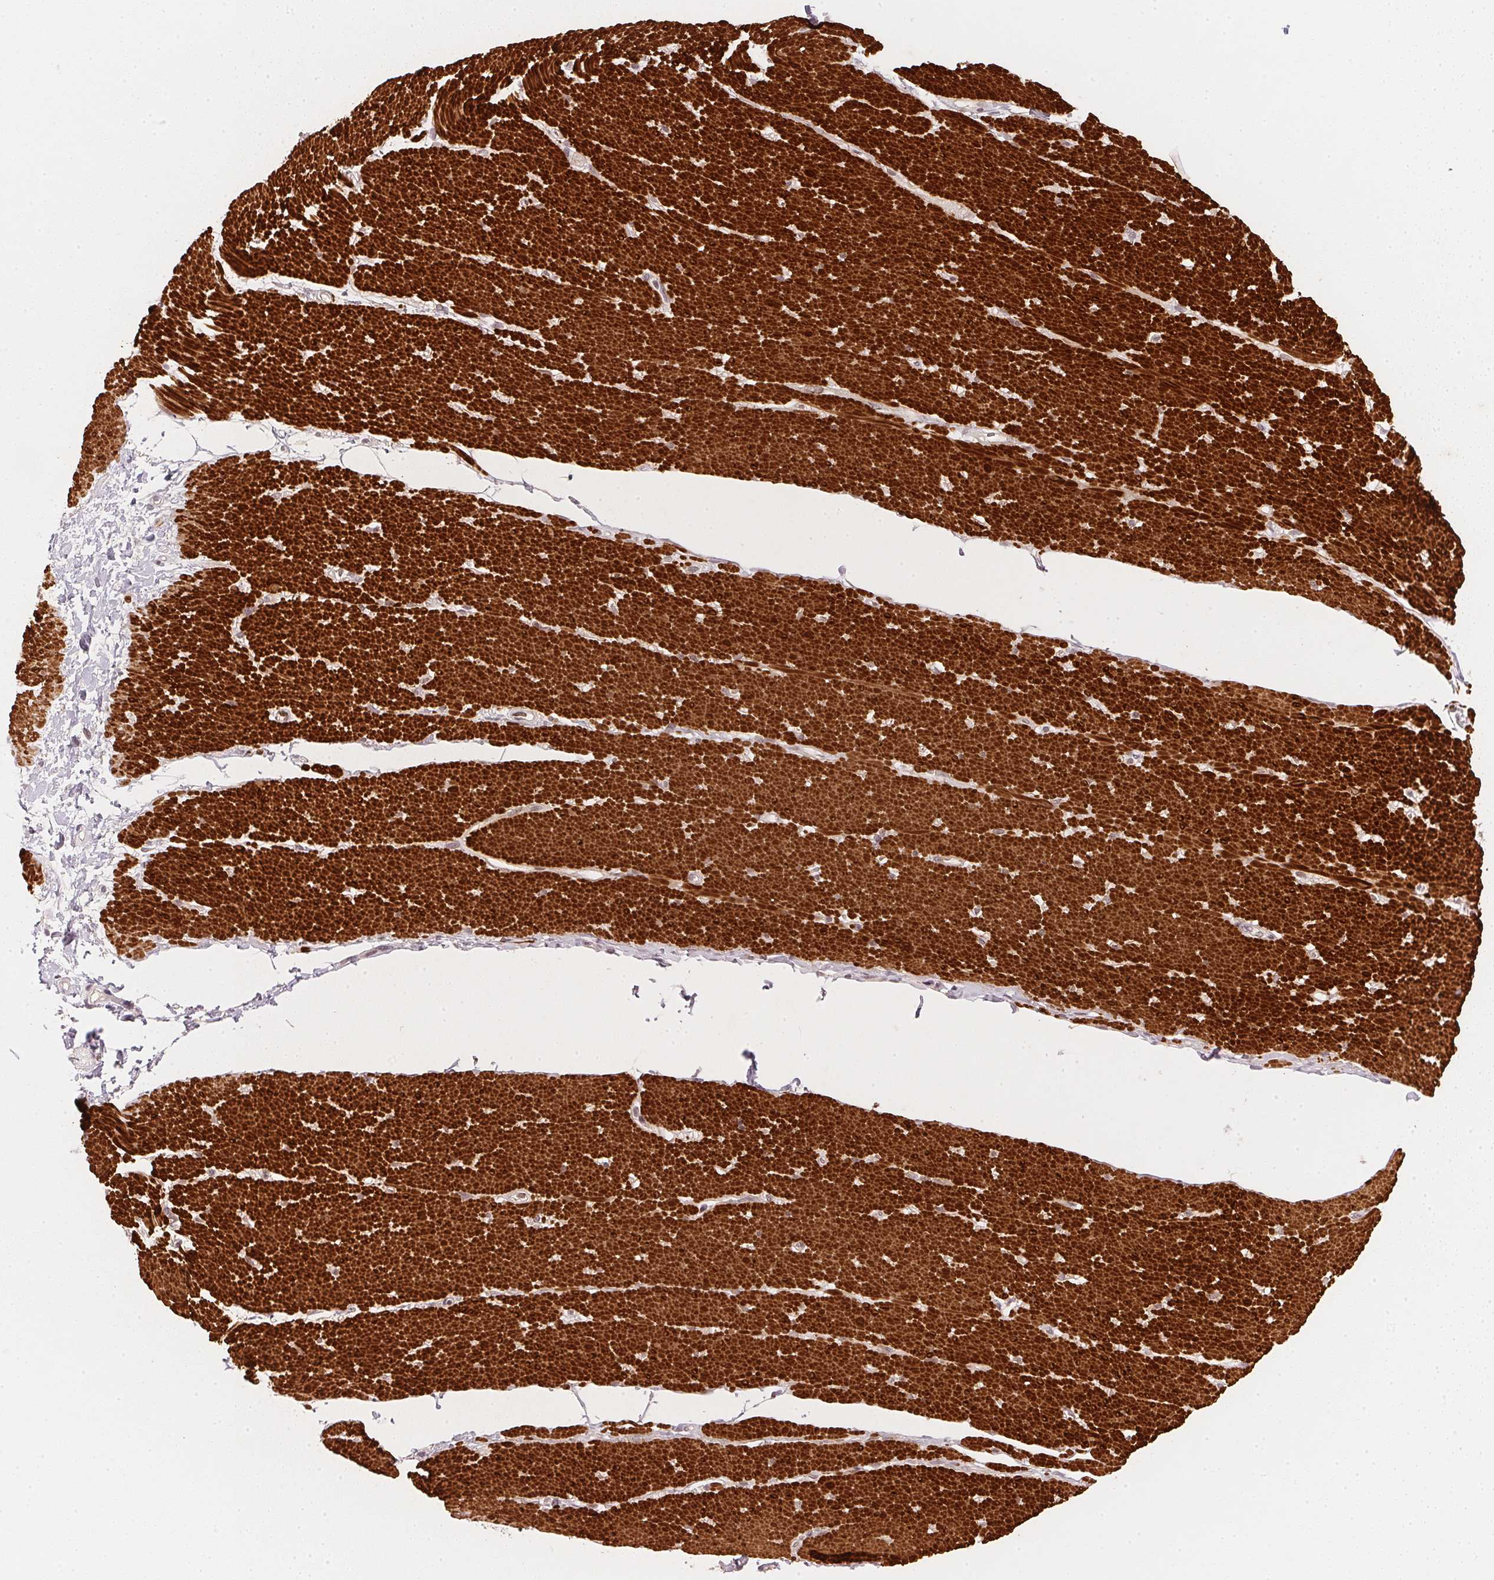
{"staining": {"intensity": "strong", "quantity": "25%-75%", "location": "cytoplasmic/membranous"}, "tissue": "smooth muscle", "cell_type": "Smooth muscle cells", "image_type": "normal", "snomed": [{"axis": "morphology", "description": "Normal tissue, NOS"}, {"axis": "topography", "description": "Smooth muscle"}, {"axis": "topography", "description": "Rectum"}], "caption": "Immunohistochemical staining of normal human smooth muscle displays 25%-75% levels of strong cytoplasmic/membranous protein expression in approximately 25%-75% of smooth muscle cells.", "gene": "SMTN", "patient": {"sex": "male", "age": 53}}